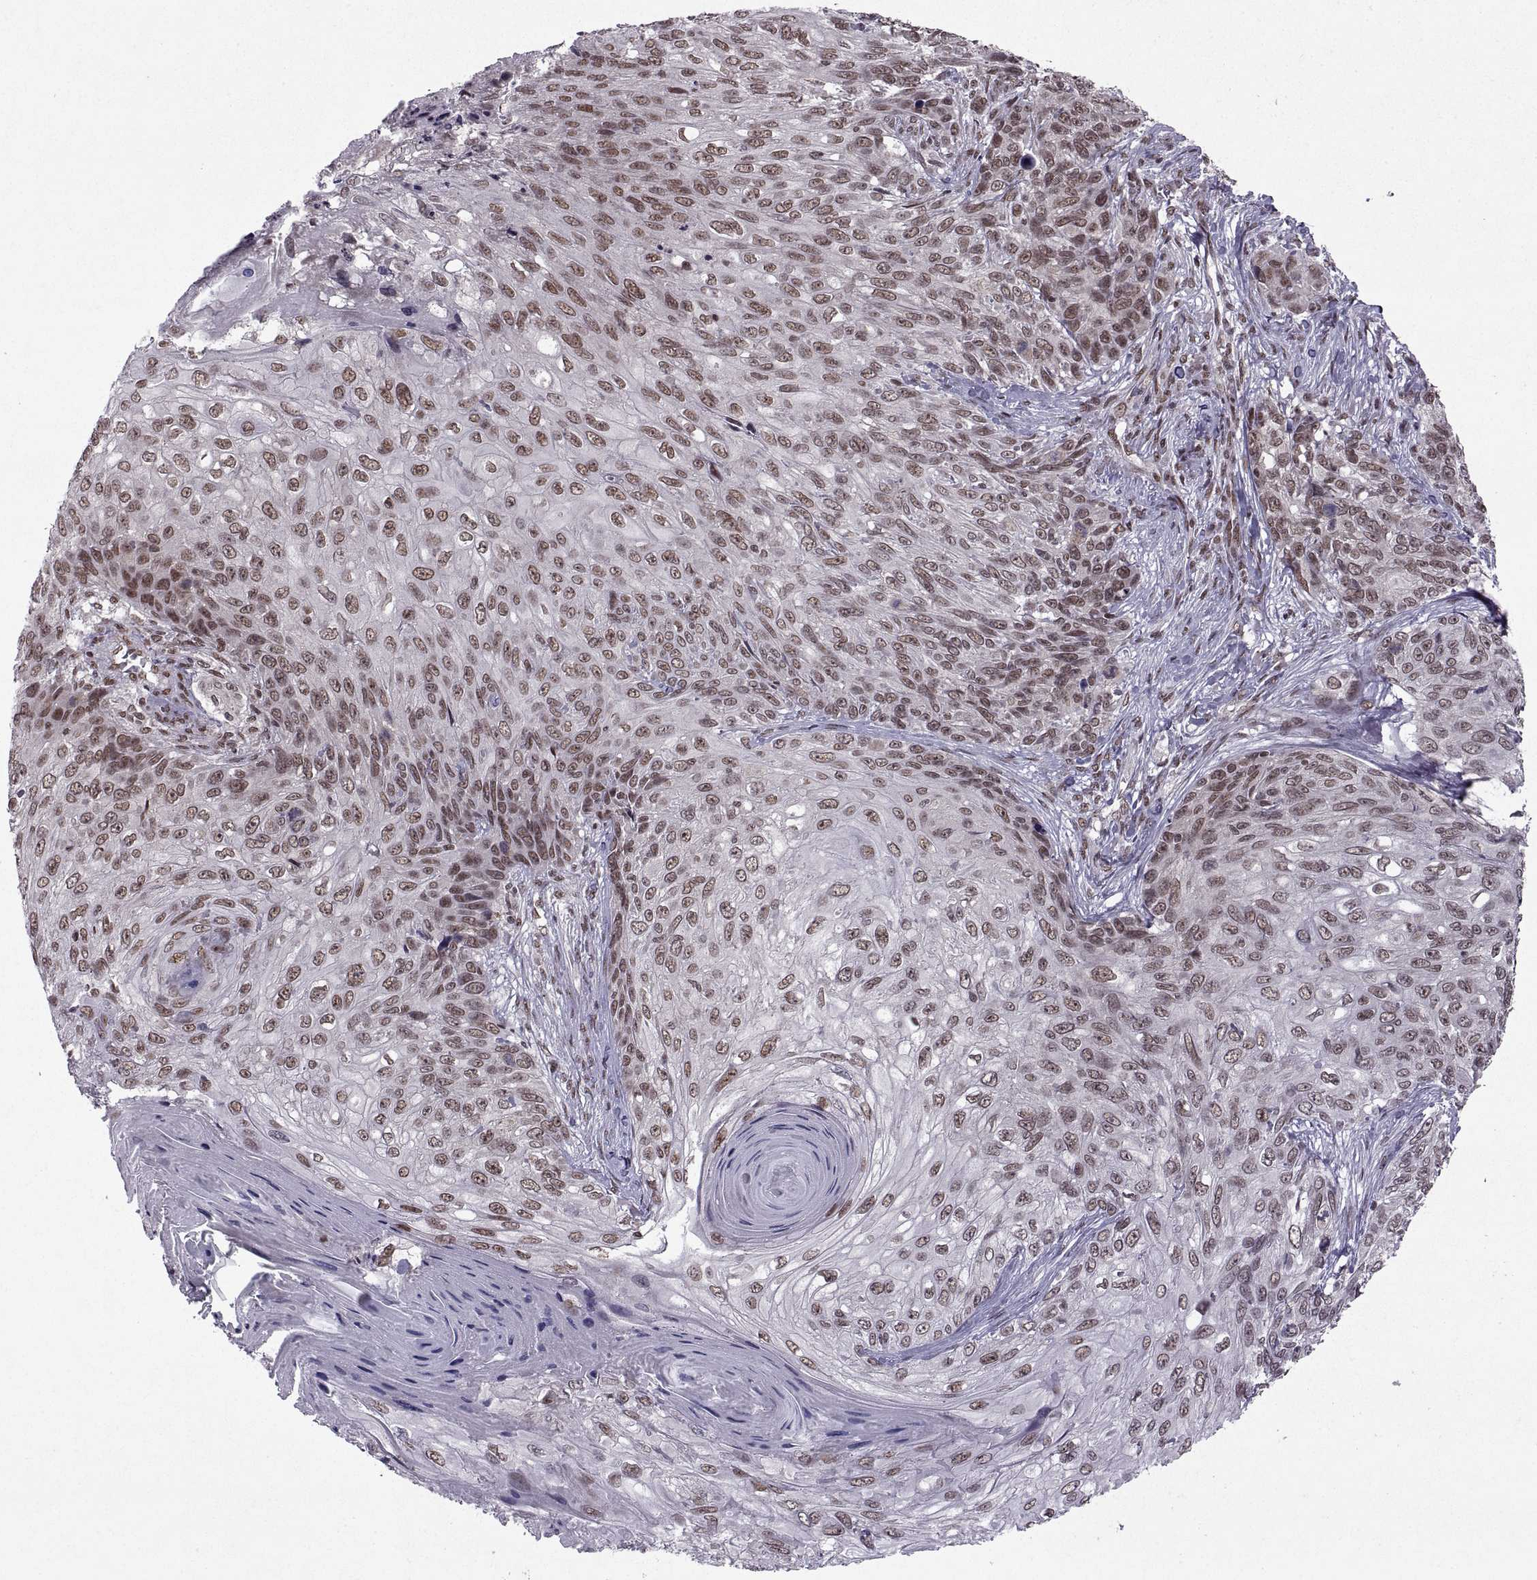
{"staining": {"intensity": "moderate", "quantity": ">75%", "location": "nuclear"}, "tissue": "skin cancer", "cell_type": "Tumor cells", "image_type": "cancer", "snomed": [{"axis": "morphology", "description": "Squamous cell carcinoma, NOS"}, {"axis": "topography", "description": "Skin"}], "caption": "Human skin cancer (squamous cell carcinoma) stained for a protein (brown) exhibits moderate nuclear positive staining in about >75% of tumor cells.", "gene": "MT1E", "patient": {"sex": "male", "age": 92}}